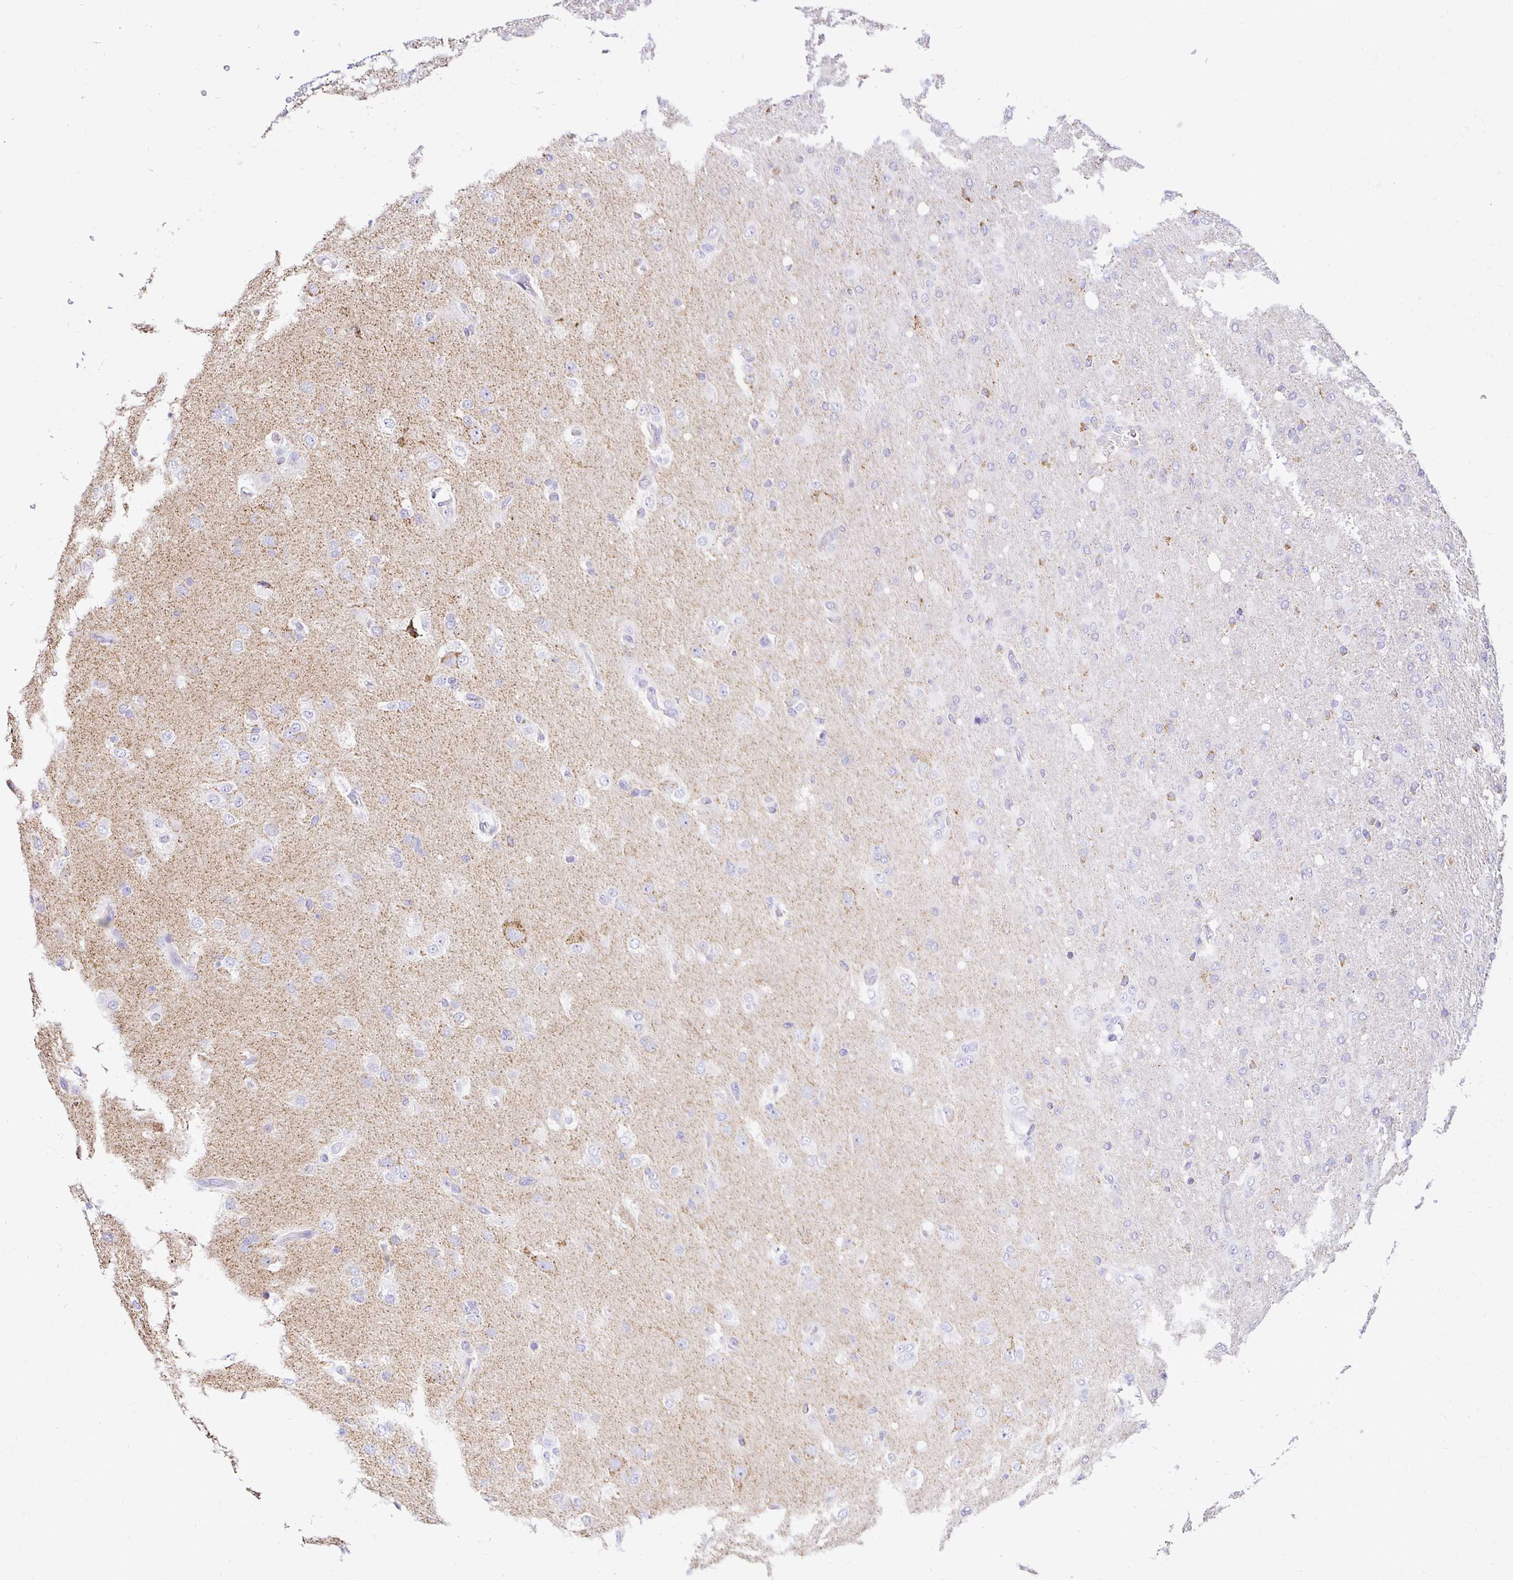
{"staining": {"intensity": "negative", "quantity": "none", "location": "none"}, "tissue": "glioma", "cell_type": "Tumor cells", "image_type": "cancer", "snomed": [{"axis": "morphology", "description": "Glioma, malignant, High grade"}, {"axis": "topography", "description": "Brain"}], "caption": "Protein analysis of glioma displays no significant positivity in tumor cells.", "gene": "PLAAT2", "patient": {"sex": "male", "age": 53}}